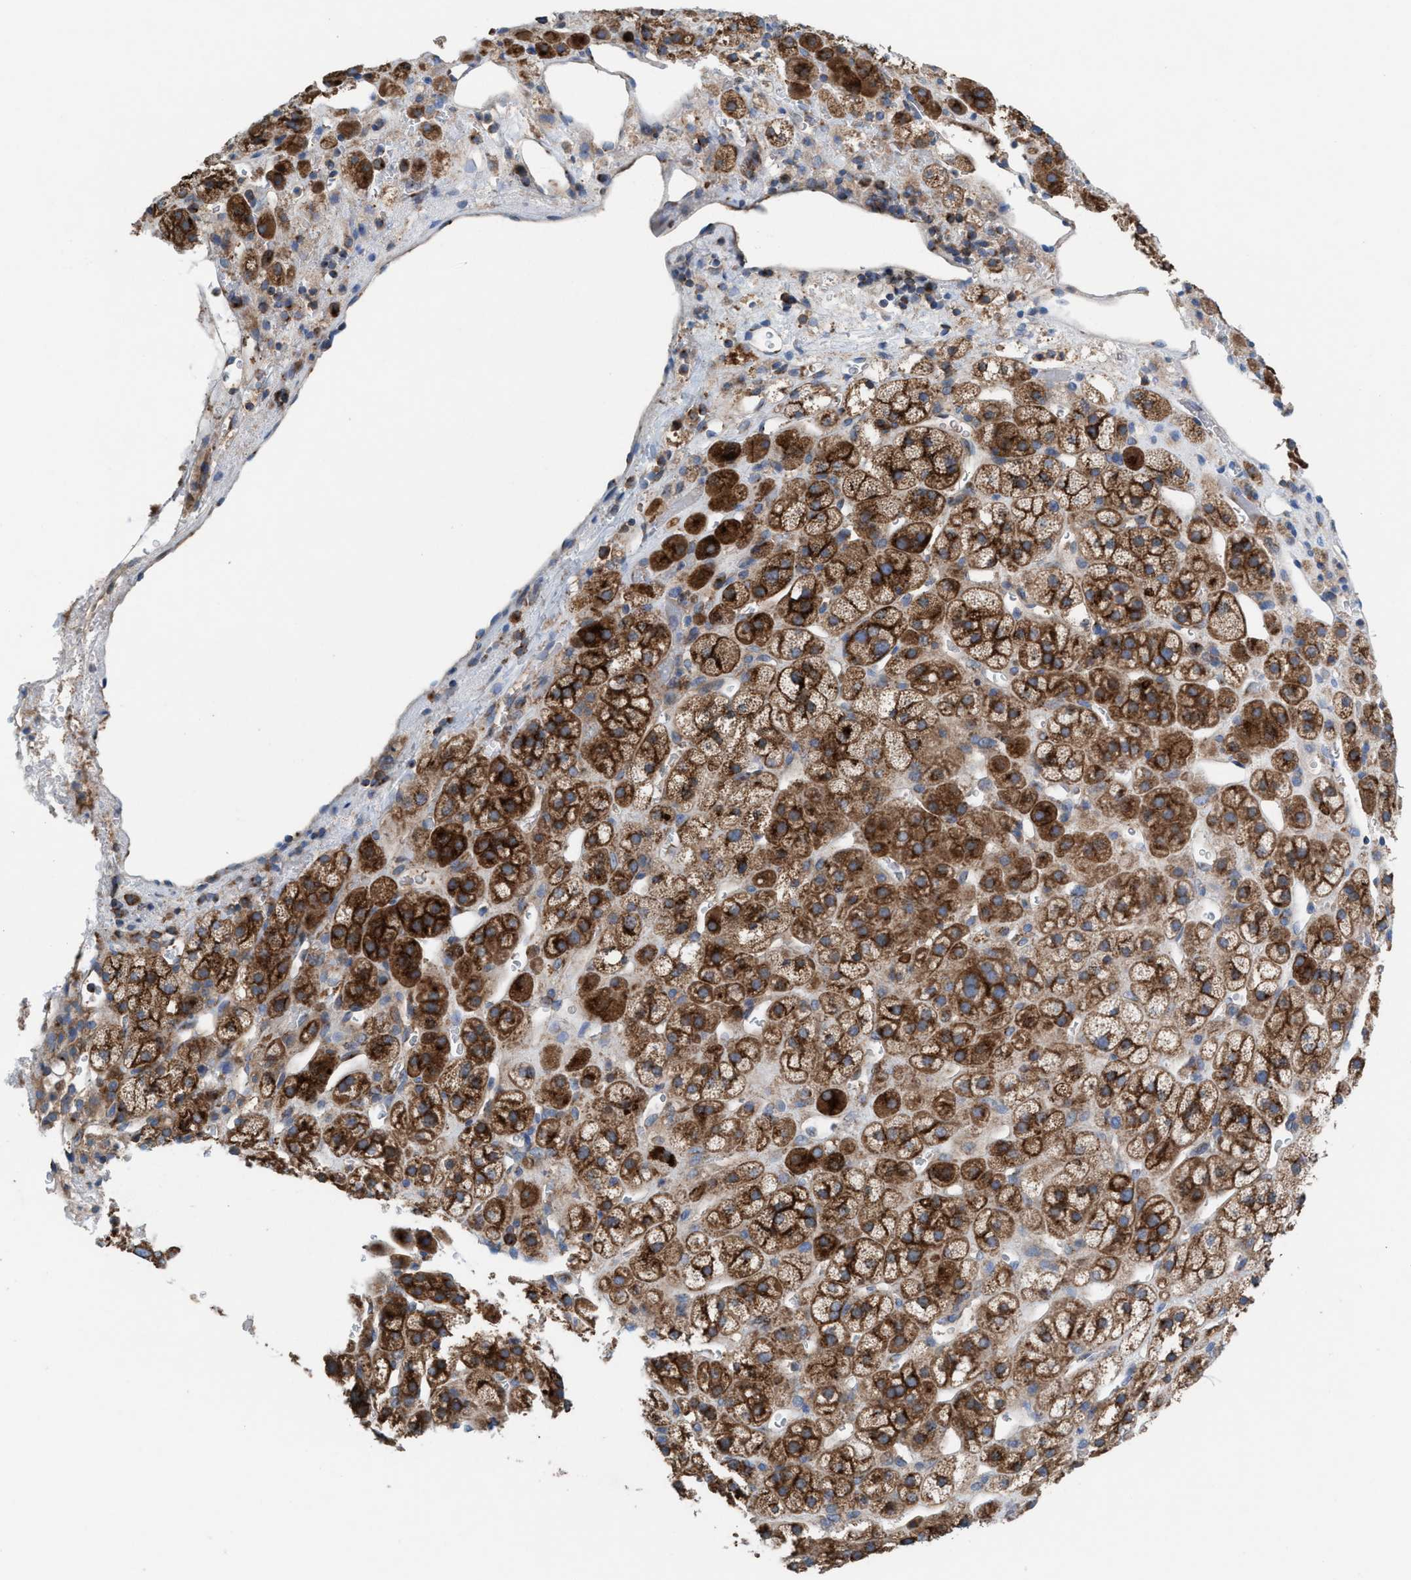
{"staining": {"intensity": "moderate", "quantity": ">75%", "location": "cytoplasmic/membranous"}, "tissue": "adrenal gland", "cell_type": "Glandular cells", "image_type": "normal", "snomed": [{"axis": "morphology", "description": "Normal tissue, NOS"}, {"axis": "topography", "description": "Adrenal gland"}], "caption": "A brown stain highlights moderate cytoplasmic/membranous expression of a protein in glandular cells of benign adrenal gland.", "gene": "NYAP1", "patient": {"sex": "male", "age": 56}}